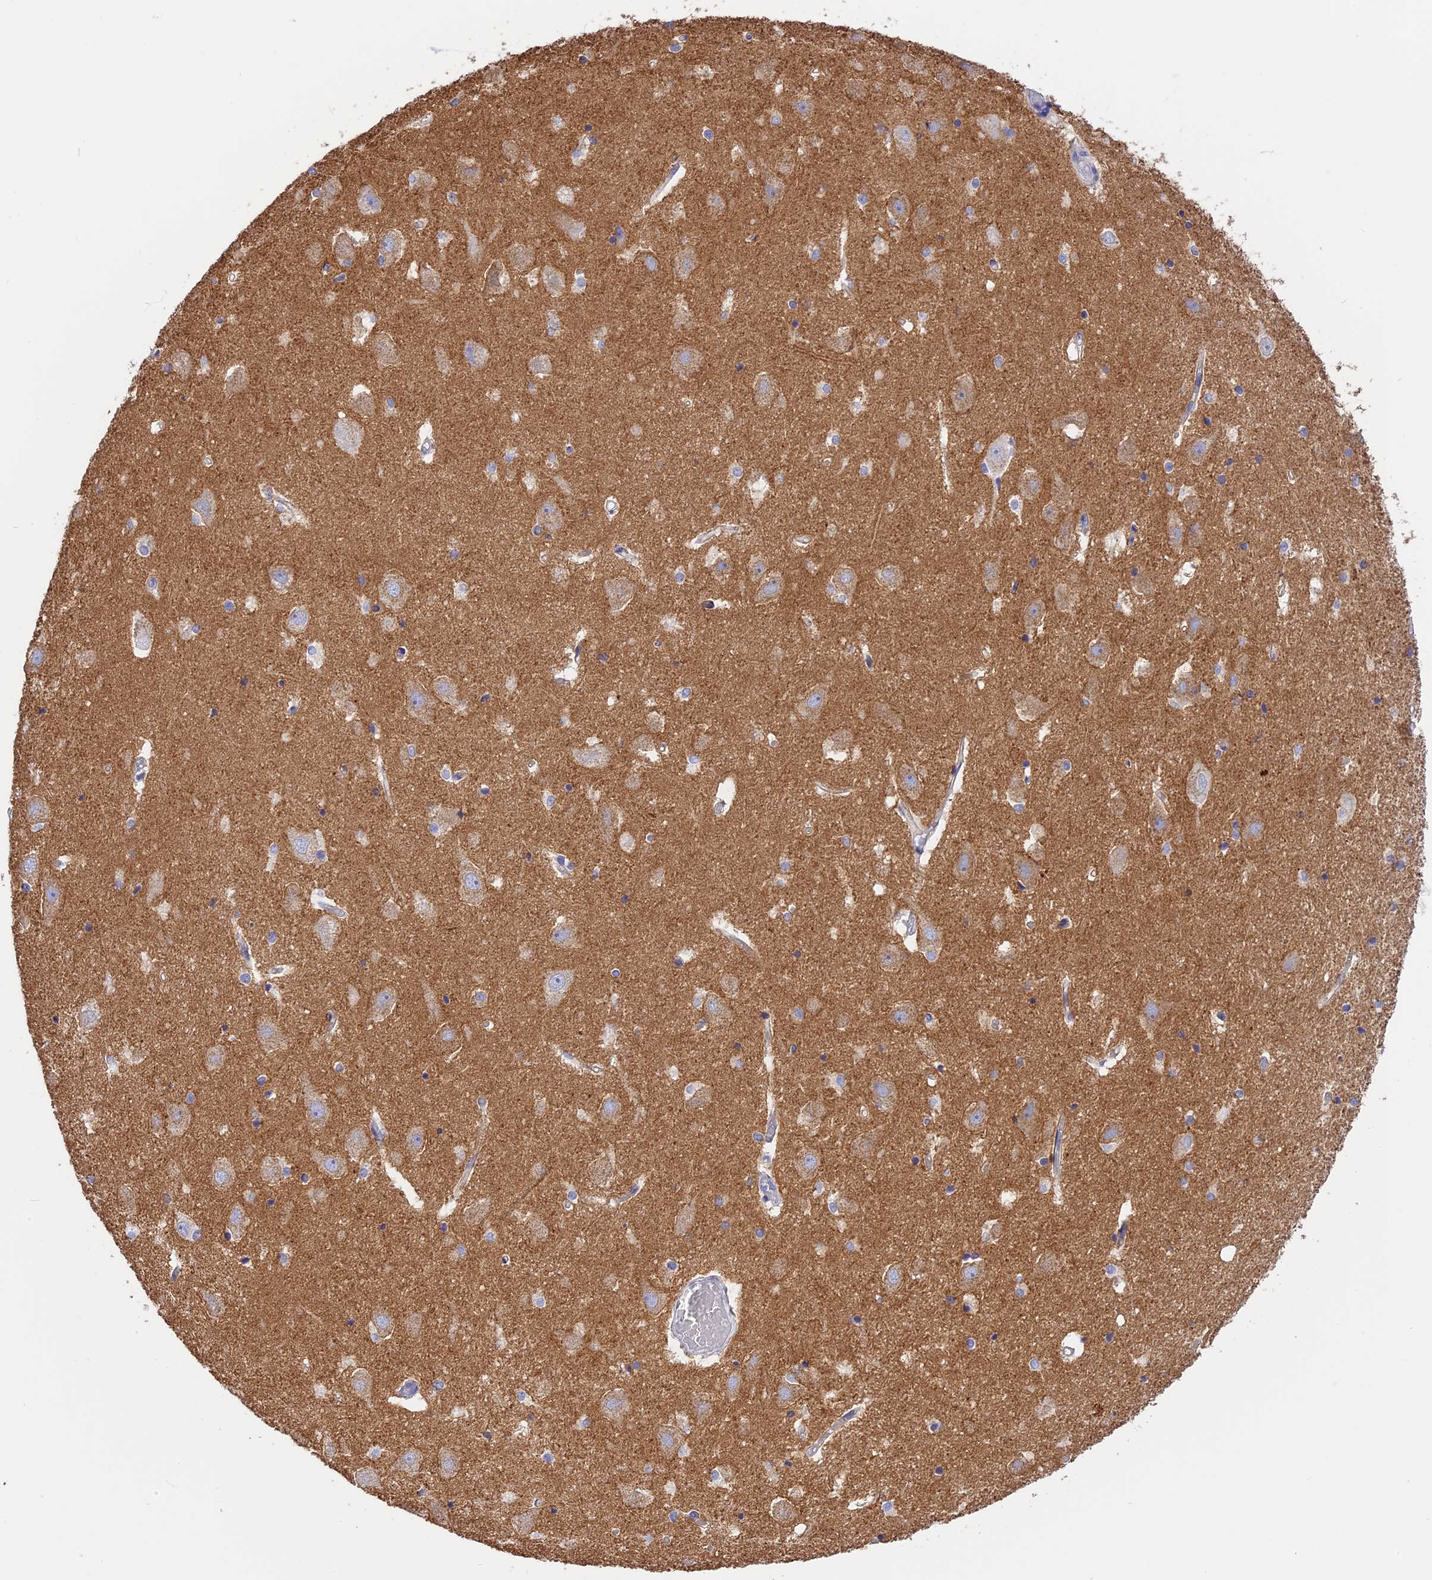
{"staining": {"intensity": "weak", "quantity": "<25%", "location": "cytoplasmic/membranous"}, "tissue": "hippocampus", "cell_type": "Glial cells", "image_type": "normal", "snomed": [{"axis": "morphology", "description": "Normal tissue, NOS"}, {"axis": "topography", "description": "Hippocampus"}], "caption": "Immunohistochemical staining of normal human hippocampus shows no significant positivity in glial cells. (Stains: DAB (3,3'-diaminobenzidine) immunohistochemistry with hematoxylin counter stain, Microscopy: brightfield microscopy at high magnification).", "gene": "COL6A5", "patient": {"sex": "female", "age": 52}}